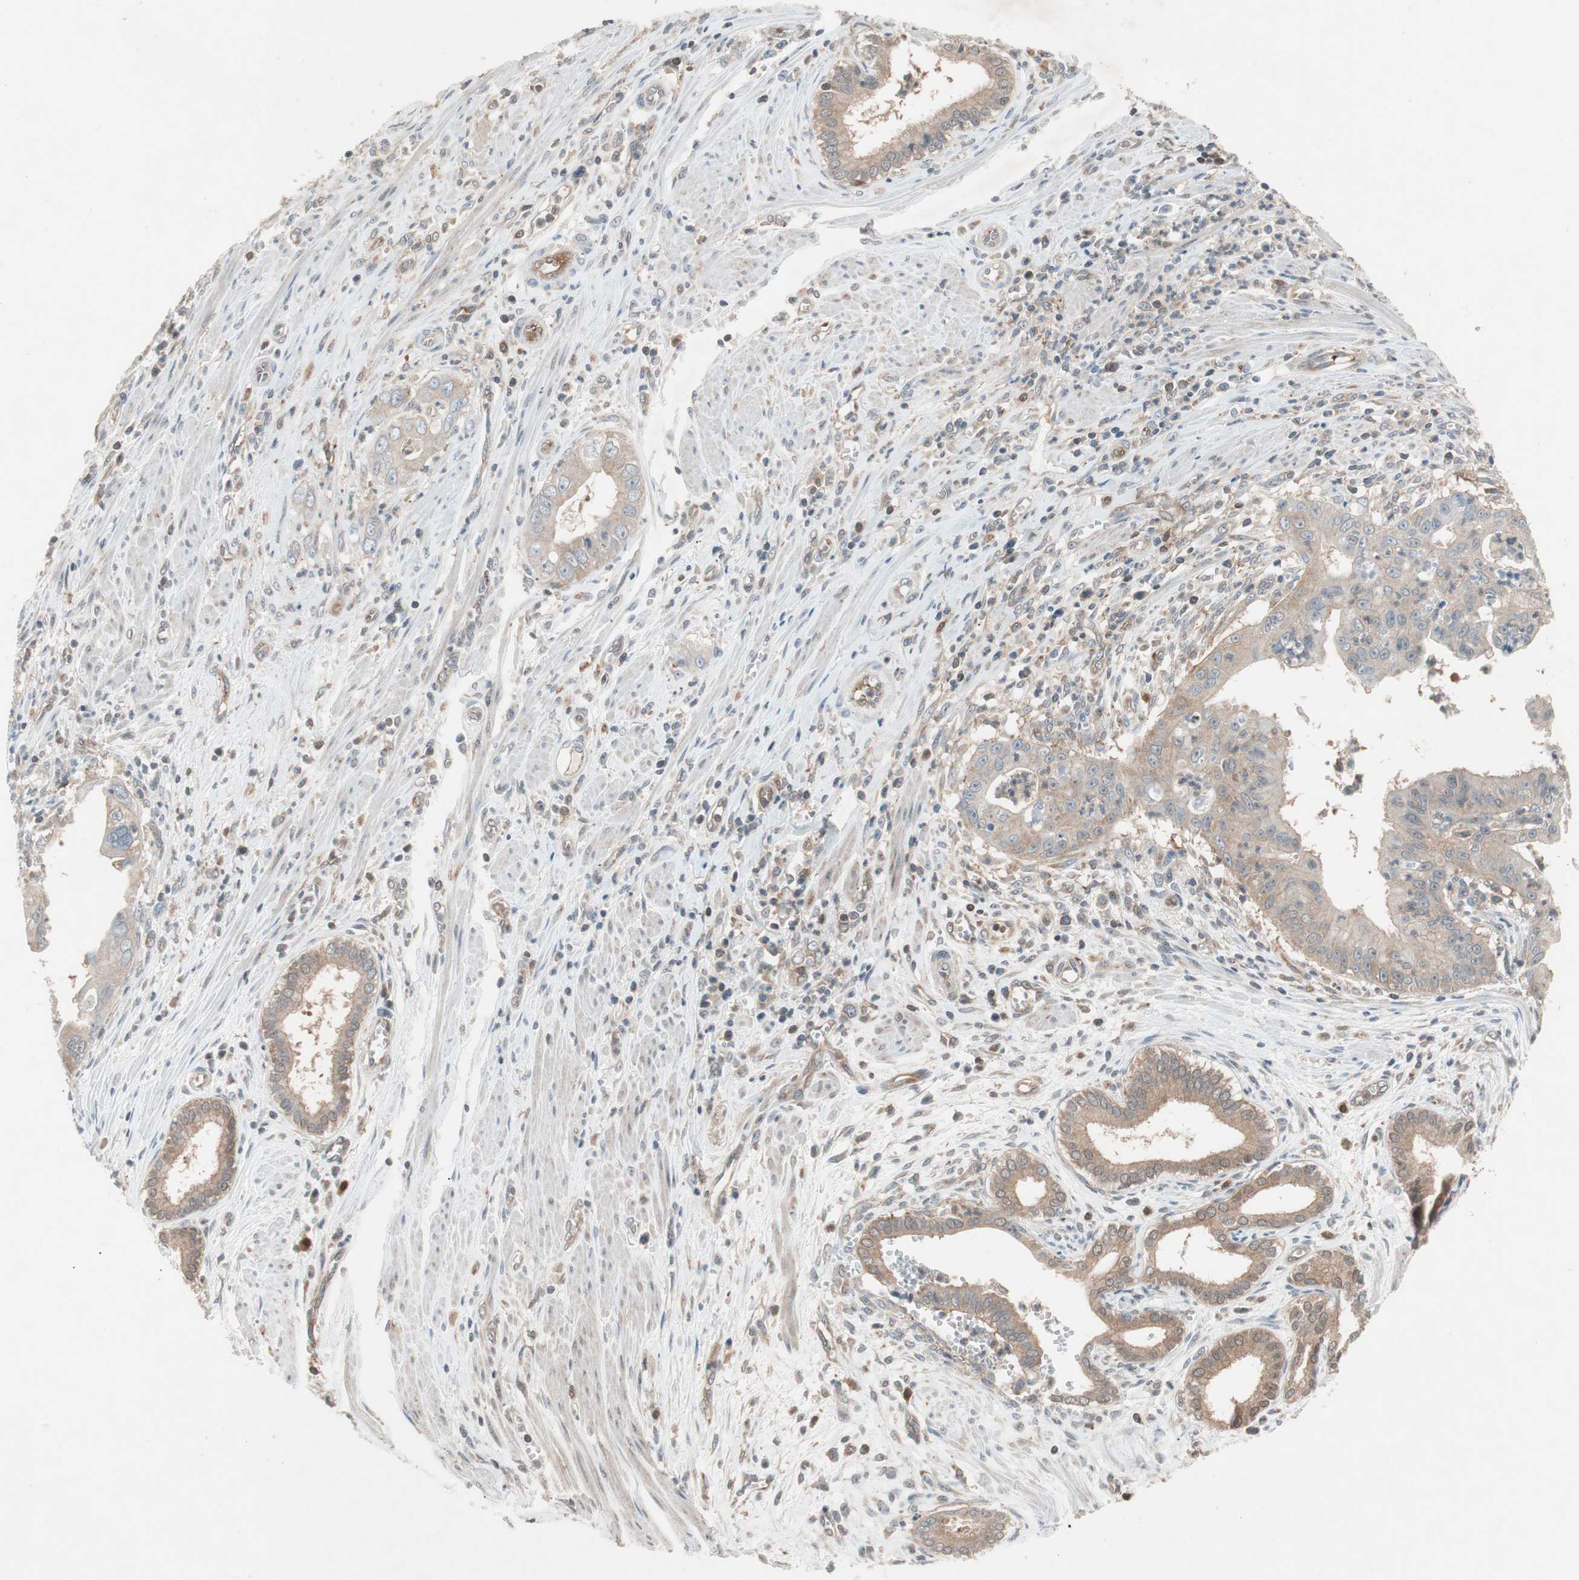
{"staining": {"intensity": "weak", "quantity": ">75%", "location": "cytoplasmic/membranous"}, "tissue": "pancreatic cancer", "cell_type": "Tumor cells", "image_type": "cancer", "snomed": [{"axis": "morphology", "description": "Normal tissue, NOS"}, {"axis": "topography", "description": "Lymph node"}], "caption": "Immunohistochemistry (IHC) staining of pancreatic cancer, which shows low levels of weak cytoplasmic/membranous staining in approximately >75% of tumor cells indicating weak cytoplasmic/membranous protein staining. The staining was performed using DAB (brown) for protein detection and nuclei were counterstained in hematoxylin (blue).", "gene": "GALT", "patient": {"sex": "male", "age": 50}}